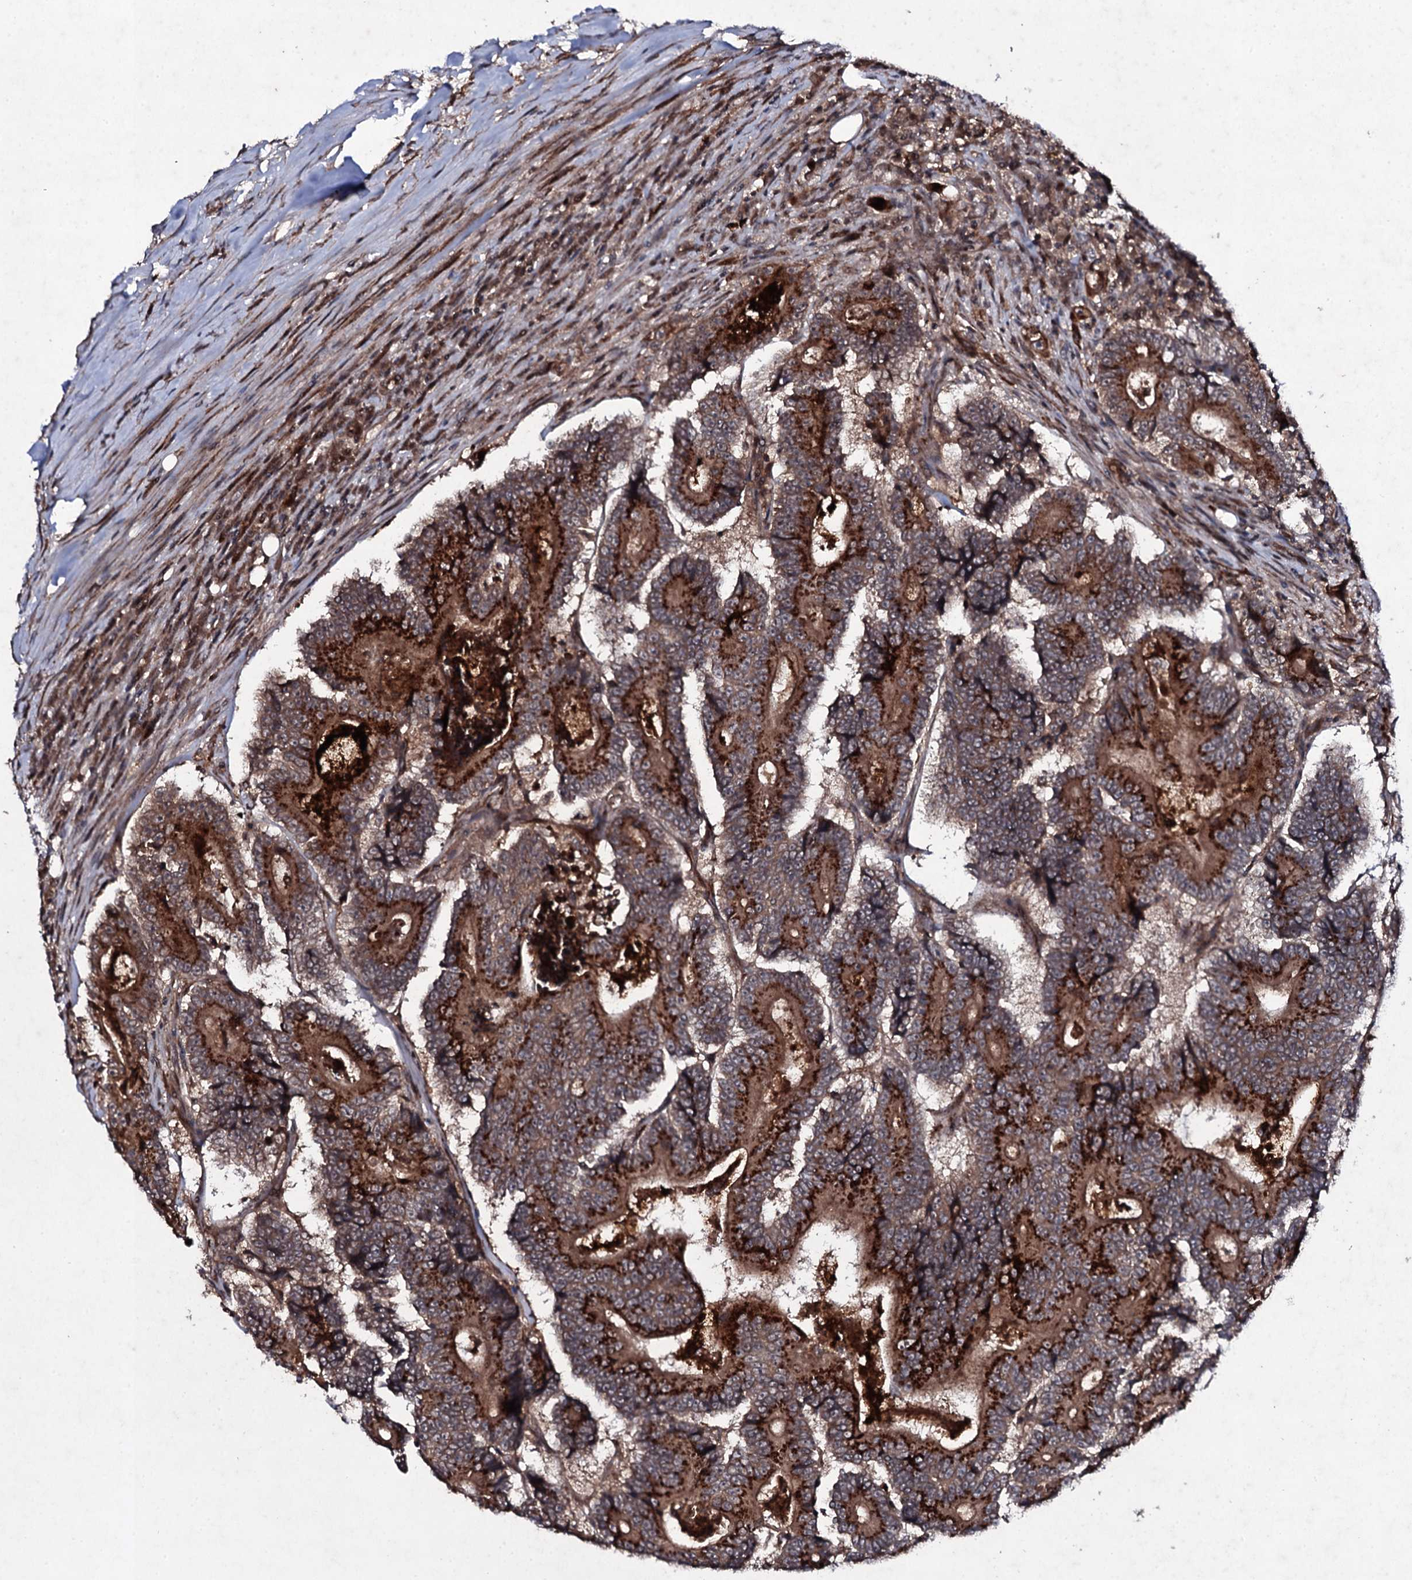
{"staining": {"intensity": "strong", "quantity": ">75%", "location": "cytoplasmic/membranous"}, "tissue": "colorectal cancer", "cell_type": "Tumor cells", "image_type": "cancer", "snomed": [{"axis": "morphology", "description": "Adenocarcinoma, NOS"}, {"axis": "topography", "description": "Colon"}], "caption": "This is a micrograph of immunohistochemistry (IHC) staining of colorectal cancer (adenocarcinoma), which shows strong positivity in the cytoplasmic/membranous of tumor cells.", "gene": "SNAP23", "patient": {"sex": "male", "age": 83}}